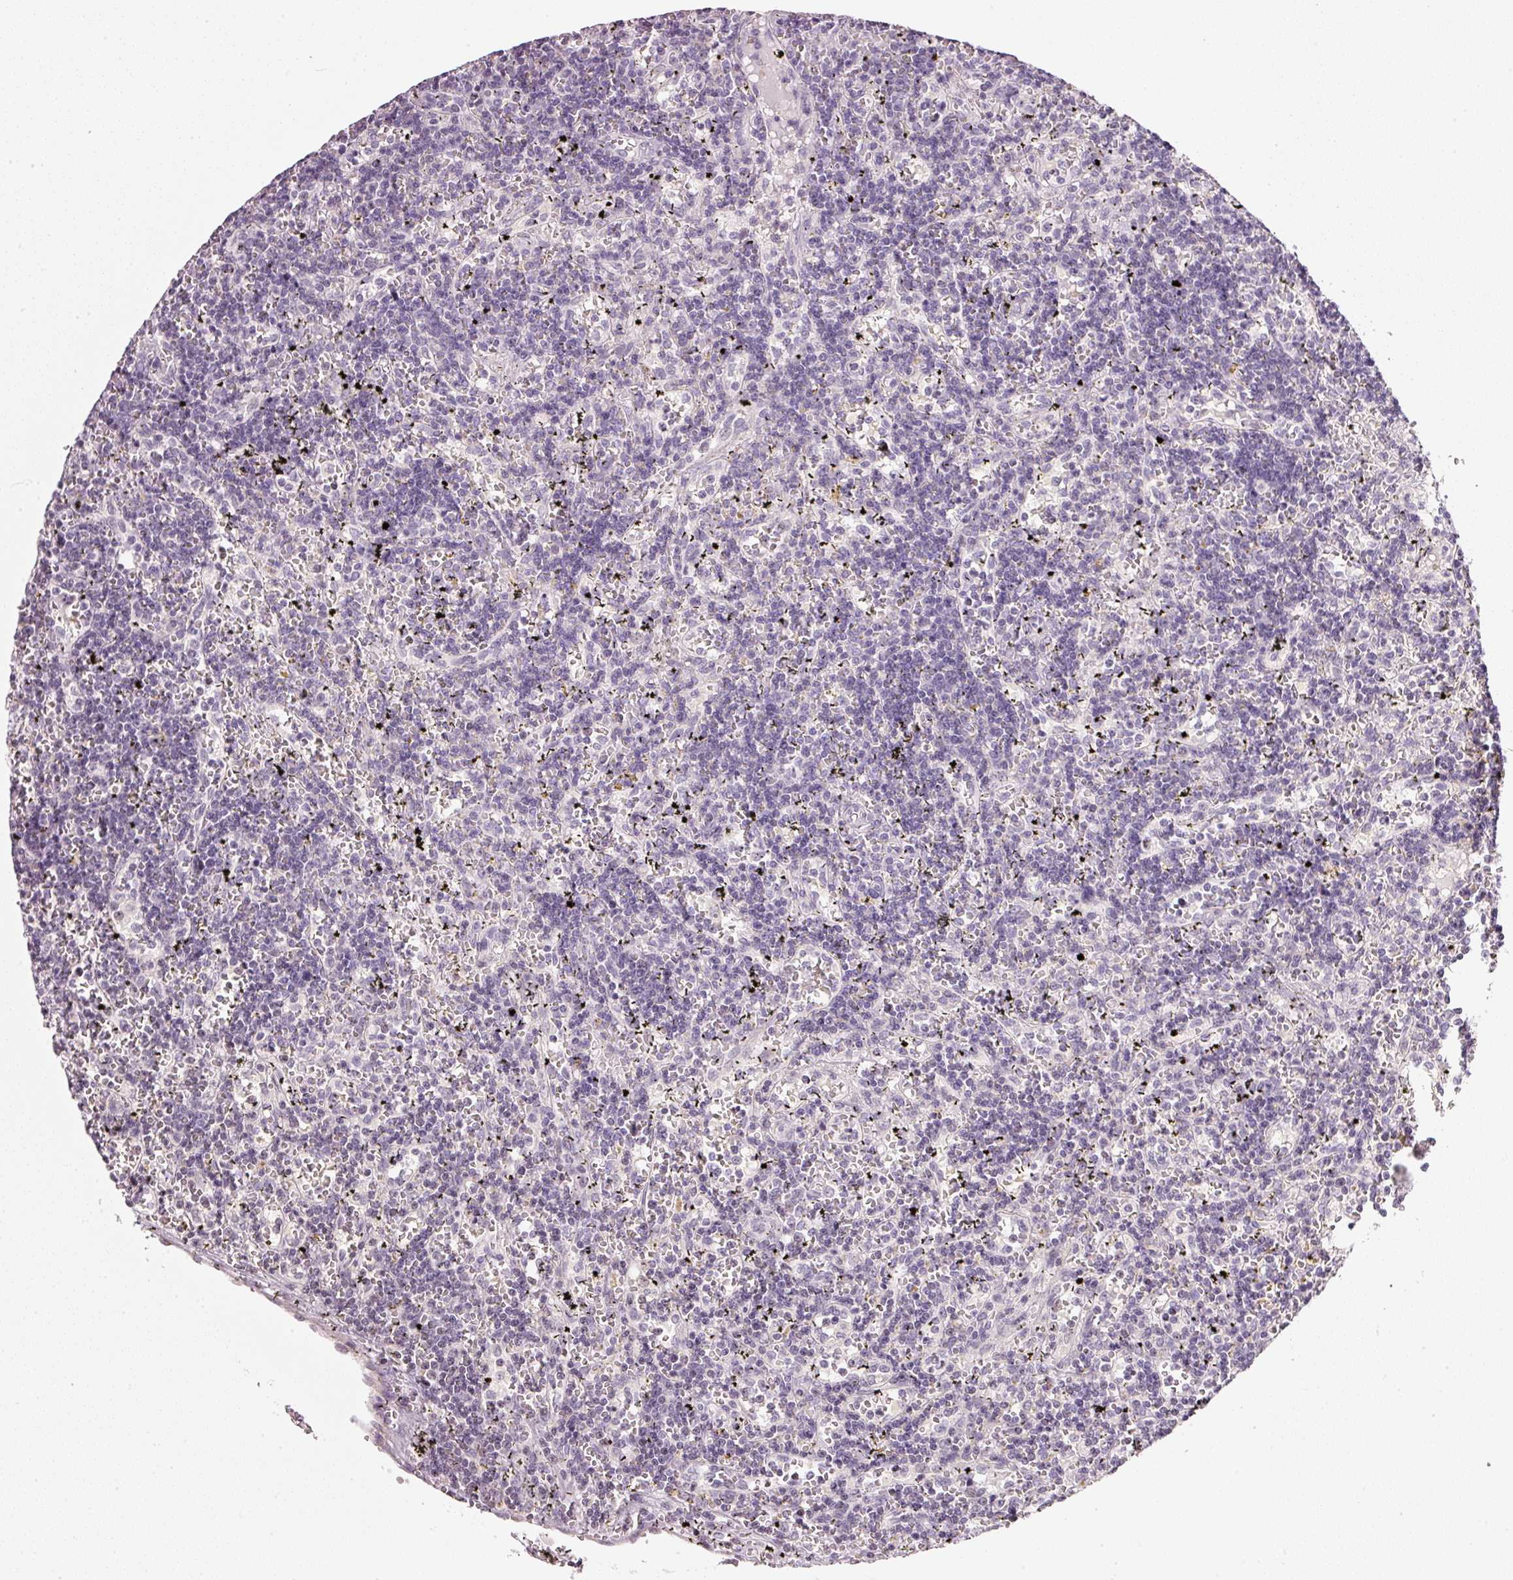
{"staining": {"intensity": "negative", "quantity": "none", "location": "none"}, "tissue": "lymphoma", "cell_type": "Tumor cells", "image_type": "cancer", "snomed": [{"axis": "morphology", "description": "Malignant lymphoma, non-Hodgkin's type, Low grade"}, {"axis": "topography", "description": "Spleen"}], "caption": "A micrograph of lymphoma stained for a protein reveals no brown staining in tumor cells.", "gene": "NRDE2", "patient": {"sex": "male", "age": 60}}